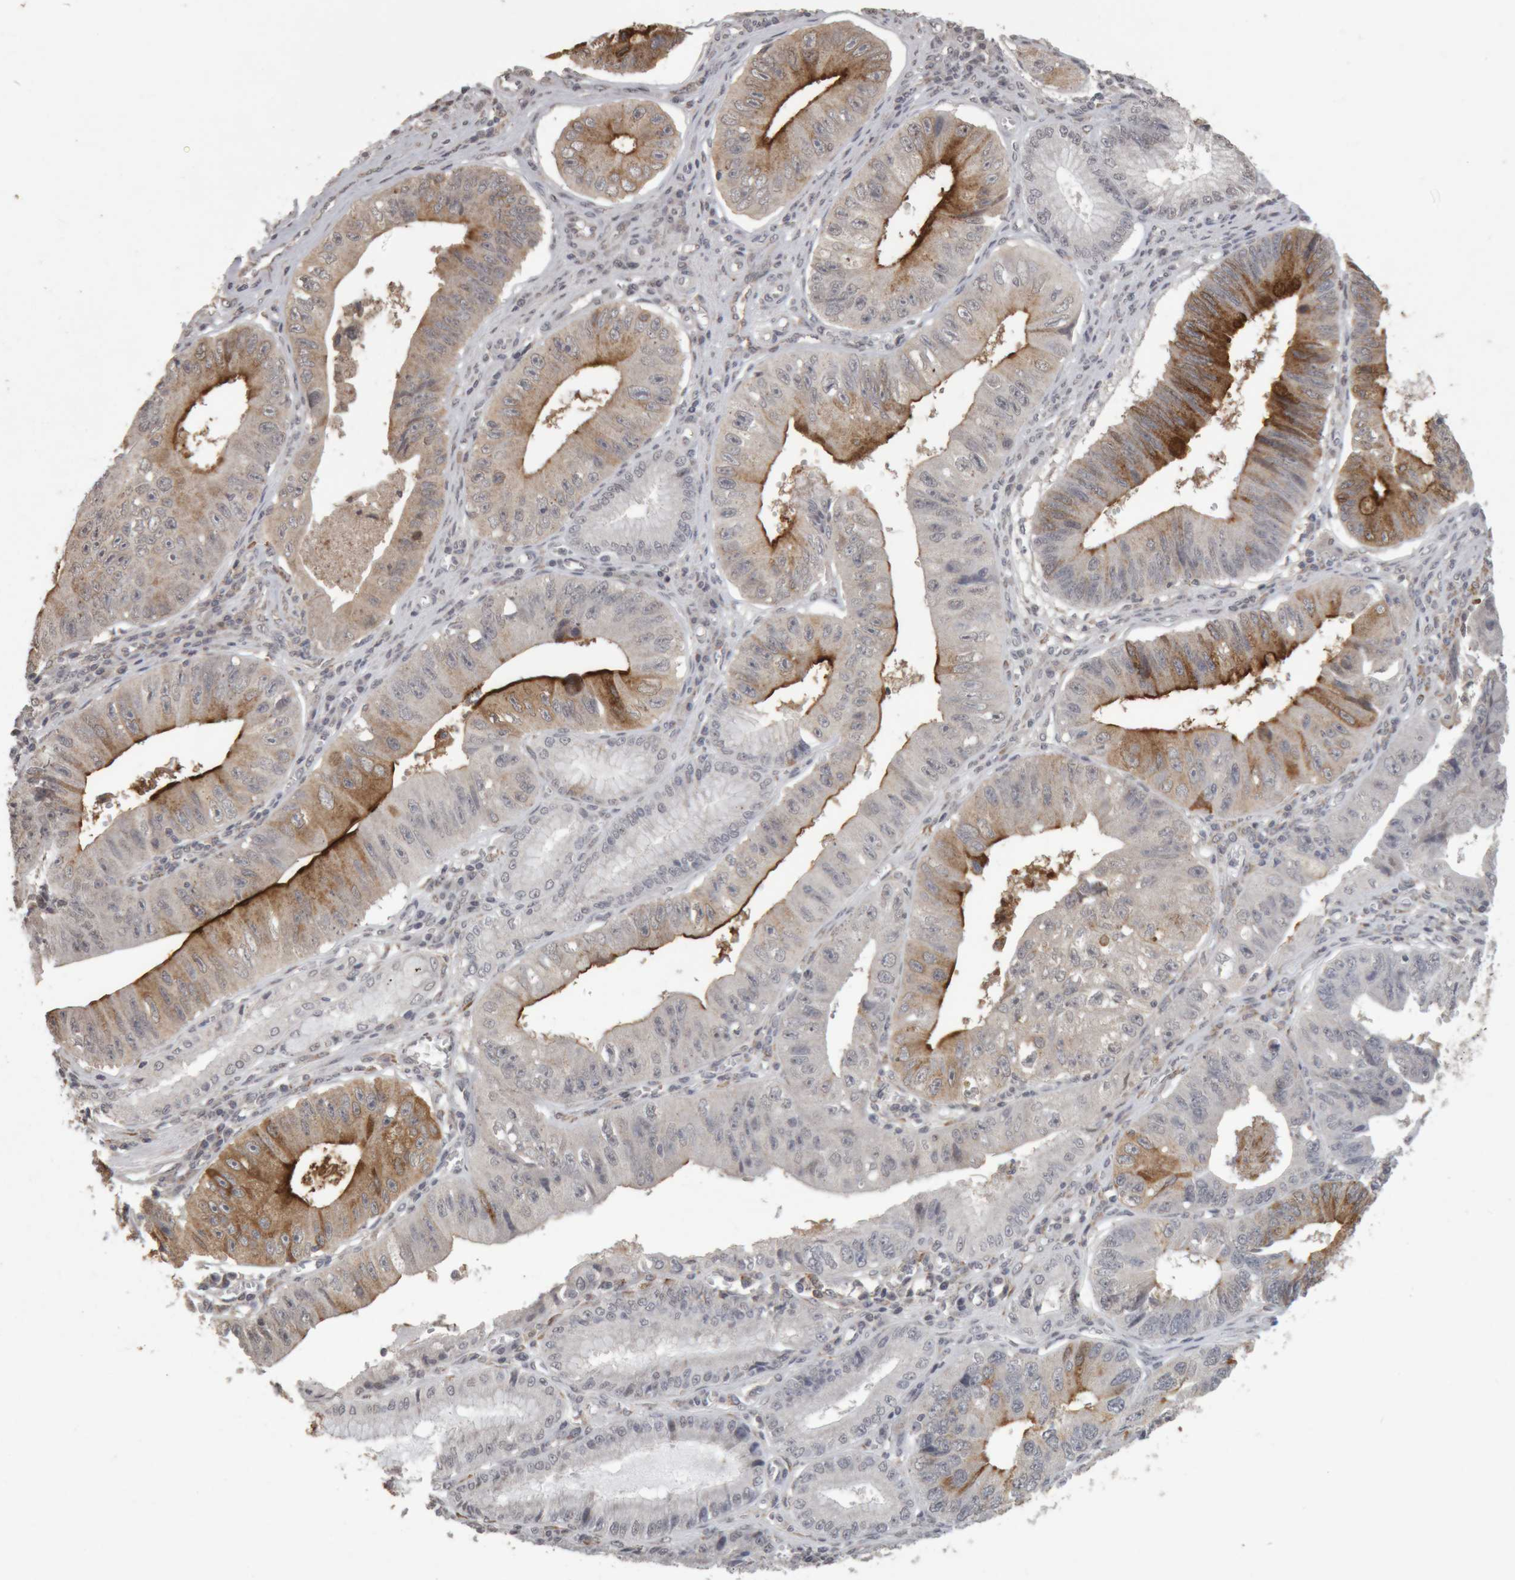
{"staining": {"intensity": "strong", "quantity": "25%-75%", "location": "cytoplasmic/membranous"}, "tissue": "stomach cancer", "cell_type": "Tumor cells", "image_type": "cancer", "snomed": [{"axis": "morphology", "description": "Adenocarcinoma, NOS"}, {"axis": "topography", "description": "Stomach"}], "caption": "A brown stain shows strong cytoplasmic/membranous expression of a protein in stomach cancer tumor cells.", "gene": "MEP1A", "patient": {"sex": "male", "age": 59}}